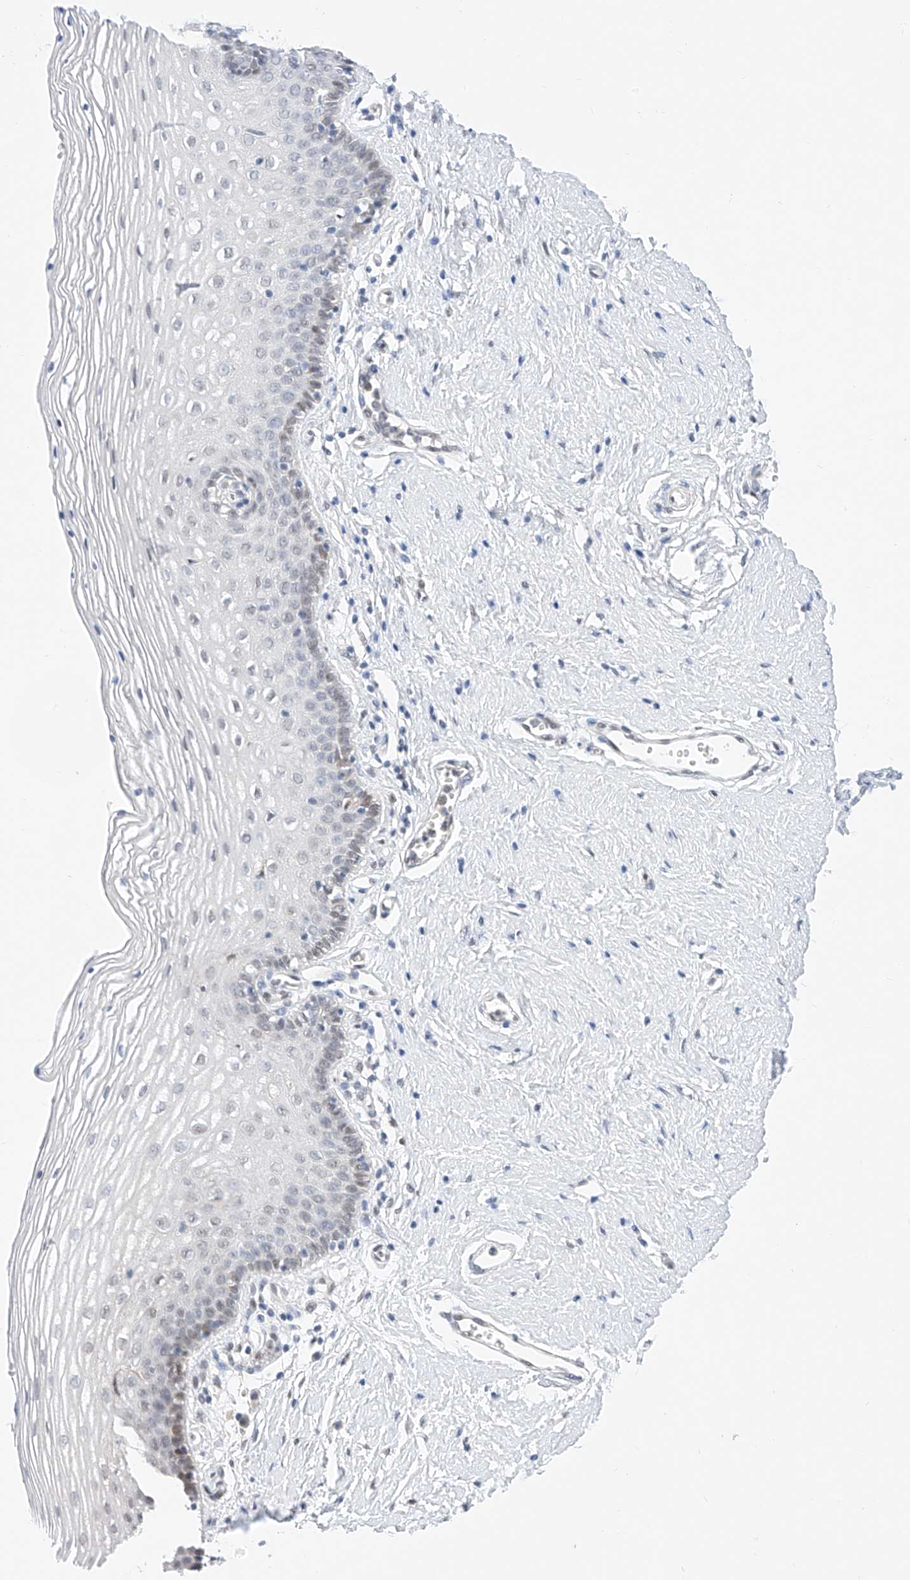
{"staining": {"intensity": "weak", "quantity": "<25%", "location": "nuclear"}, "tissue": "vagina", "cell_type": "Squamous epithelial cells", "image_type": "normal", "snomed": [{"axis": "morphology", "description": "Normal tissue, NOS"}, {"axis": "topography", "description": "Vagina"}], "caption": "The photomicrograph shows no staining of squamous epithelial cells in unremarkable vagina. The staining is performed using DAB brown chromogen with nuclei counter-stained in using hematoxylin.", "gene": "KCNJ1", "patient": {"sex": "female", "age": 32}}